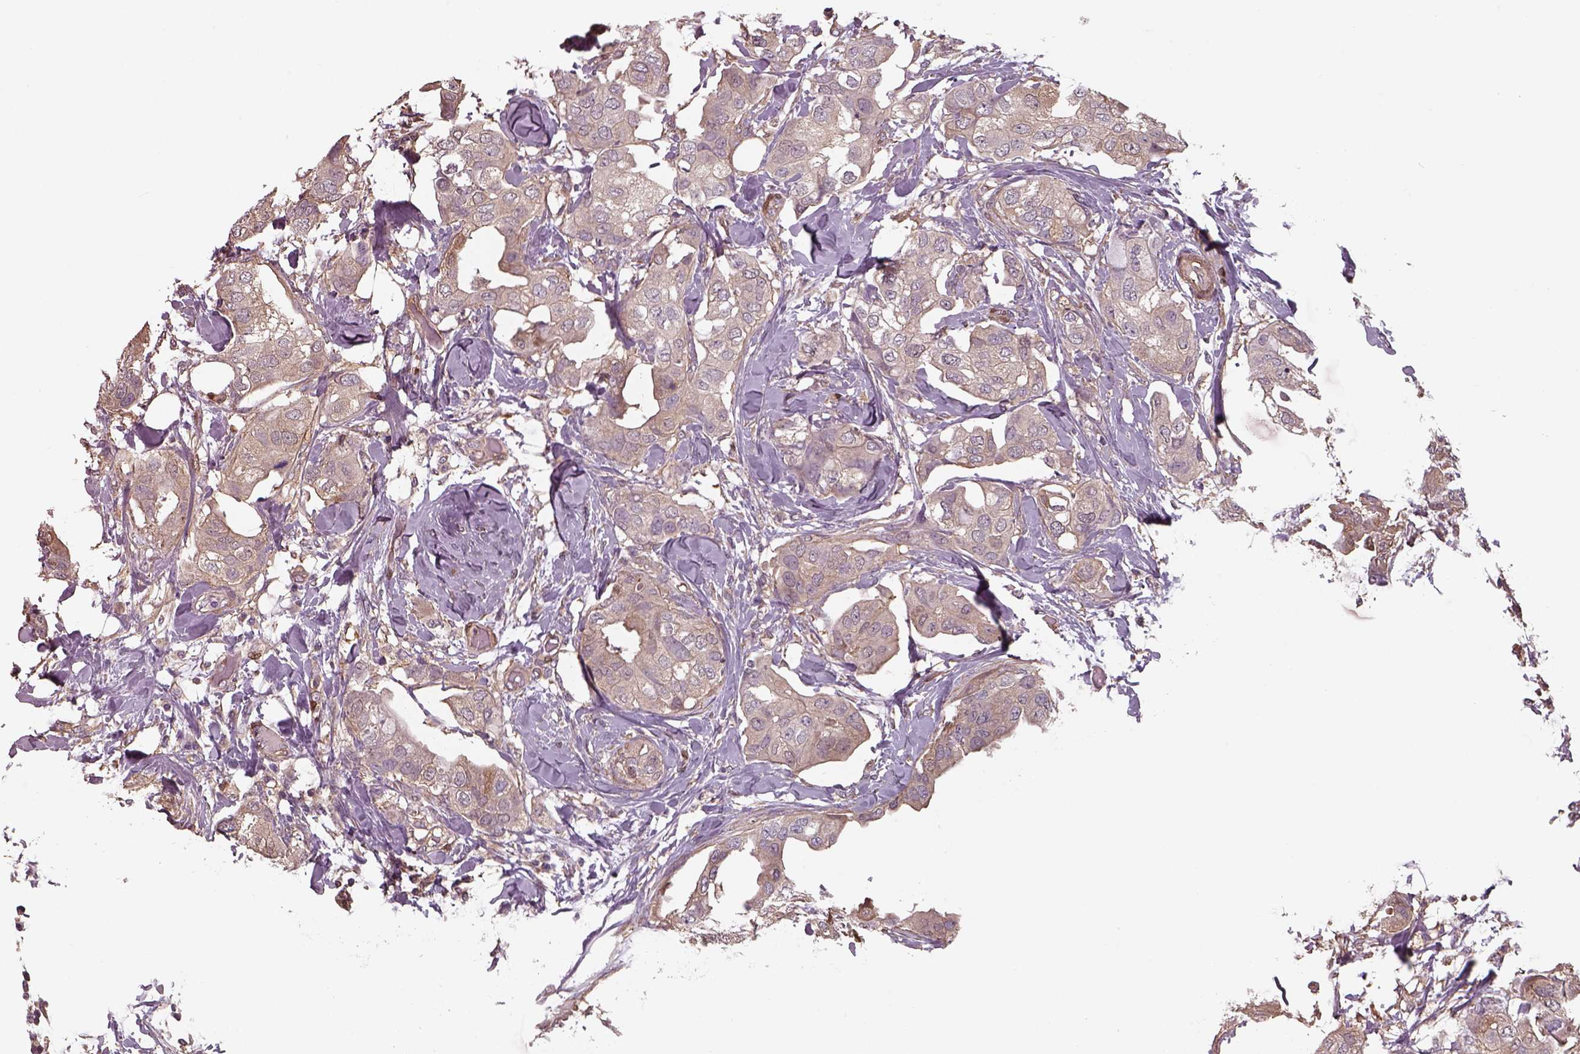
{"staining": {"intensity": "weak", "quantity": "25%-75%", "location": "cytoplasmic/membranous"}, "tissue": "breast cancer", "cell_type": "Tumor cells", "image_type": "cancer", "snomed": [{"axis": "morphology", "description": "Normal tissue, NOS"}, {"axis": "morphology", "description": "Duct carcinoma"}, {"axis": "topography", "description": "Breast"}], "caption": "Immunohistochemistry histopathology image of human invasive ductal carcinoma (breast) stained for a protein (brown), which exhibits low levels of weak cytoplasmic/membranous expression in approximately 25%-75% of tumor cells.", "gene": "ISYNA1", "patient": {"sex": "female", "age": 40}}